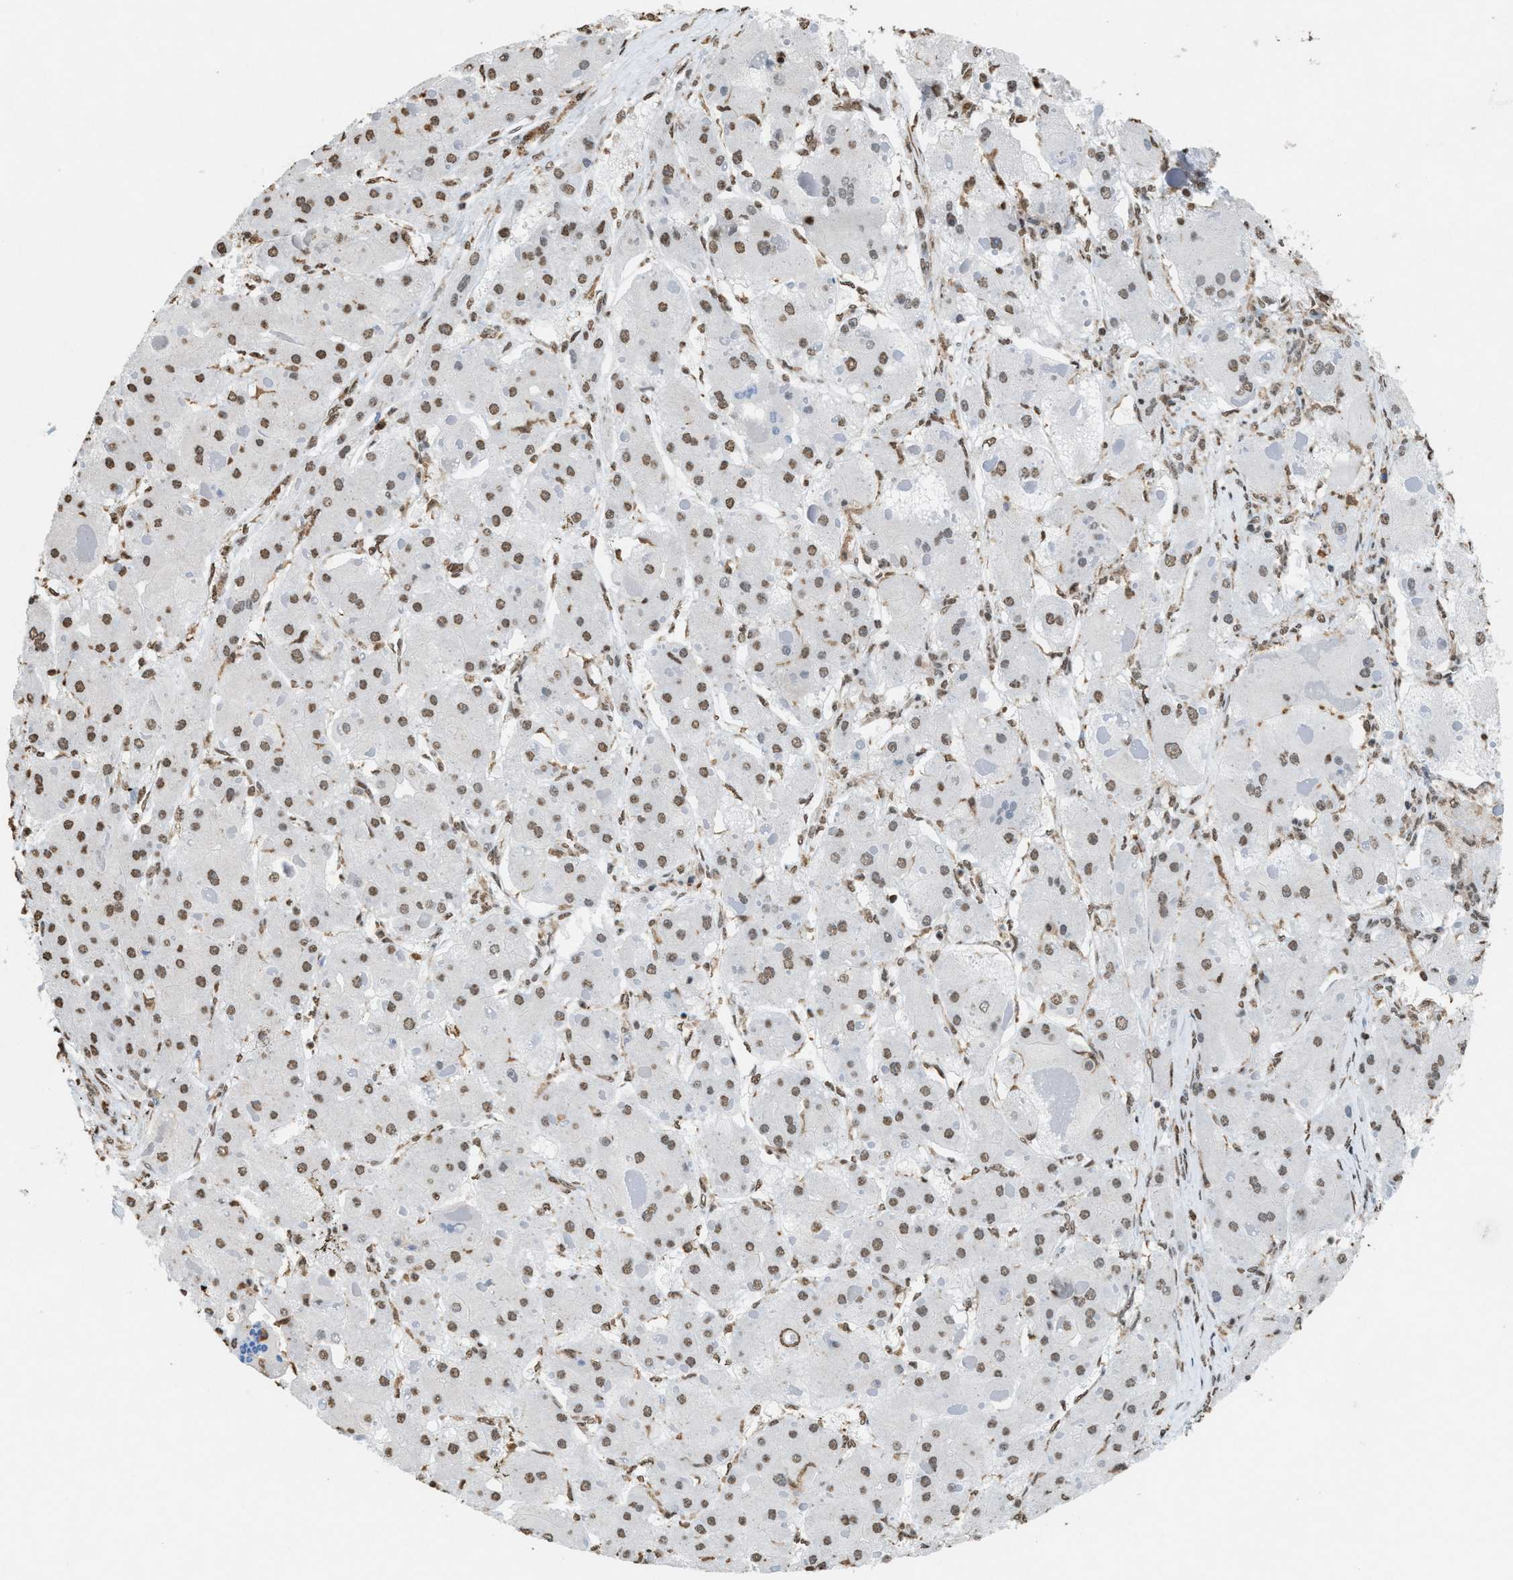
{"staining": {"intensity": "weak", "quantity": ">75%", "location": "nuclear"}, "tissue": "liver cancer", "cell_type": "Tumor cells", "image_type": "cancer", "snomed": [{"axis": "morphology", "description": "Carcinoma, Hepatocellular, NOS"}, {"axis": "topography", "description": "Liver"}], "caption": "There is low levels of weak nuclear staining in tumor cells of liver cancer, as demonstrated by immunohistochemical staining (brown color).", "gene": "NUP88", "patient": {"sex": "female", "age": 73}}